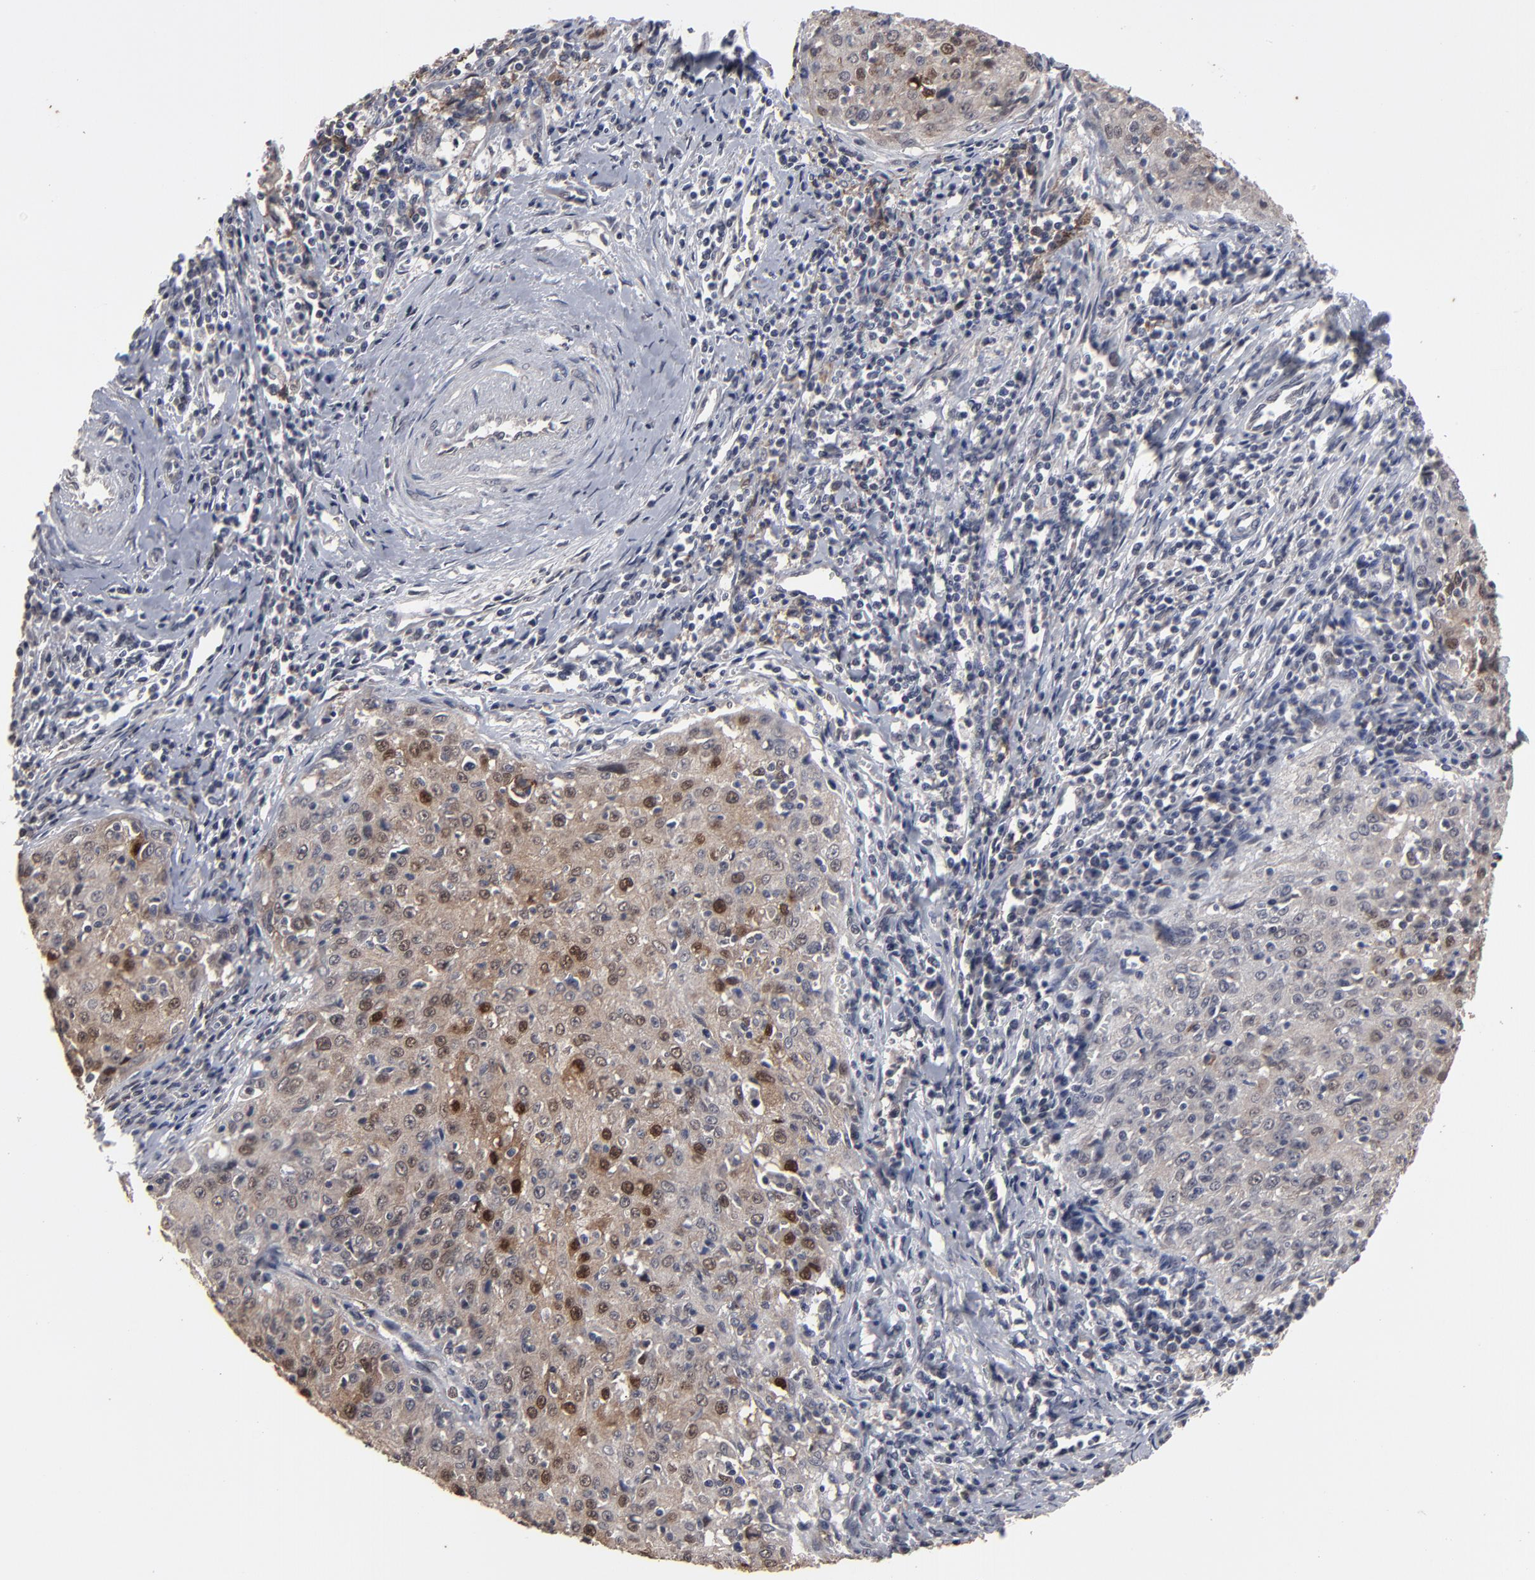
{"staining": {"intensity": "moderate", "quantity": "25%-75%", "location": "cytoplasmic/membranous,nuclear"}, "tissue": "cervical cancer", "cell_type": "Tumor cells", "image_type": "cancer", "snomed": [{"axis": "morphology", "description": "Squamous cell carcinoma, NOS"}, {"axis": "topography", "description": "Cervix"}], "caption": "This image reveals IHC staining of human cervical cancer (squamous cell carcinoma), with medium moderate cytoplasmic/membranous and nuclear positivity in approximately 25%-75% of tumor cells.", "gene": "SLC22A17", "patient": {"sex": "female", "age": 27}}